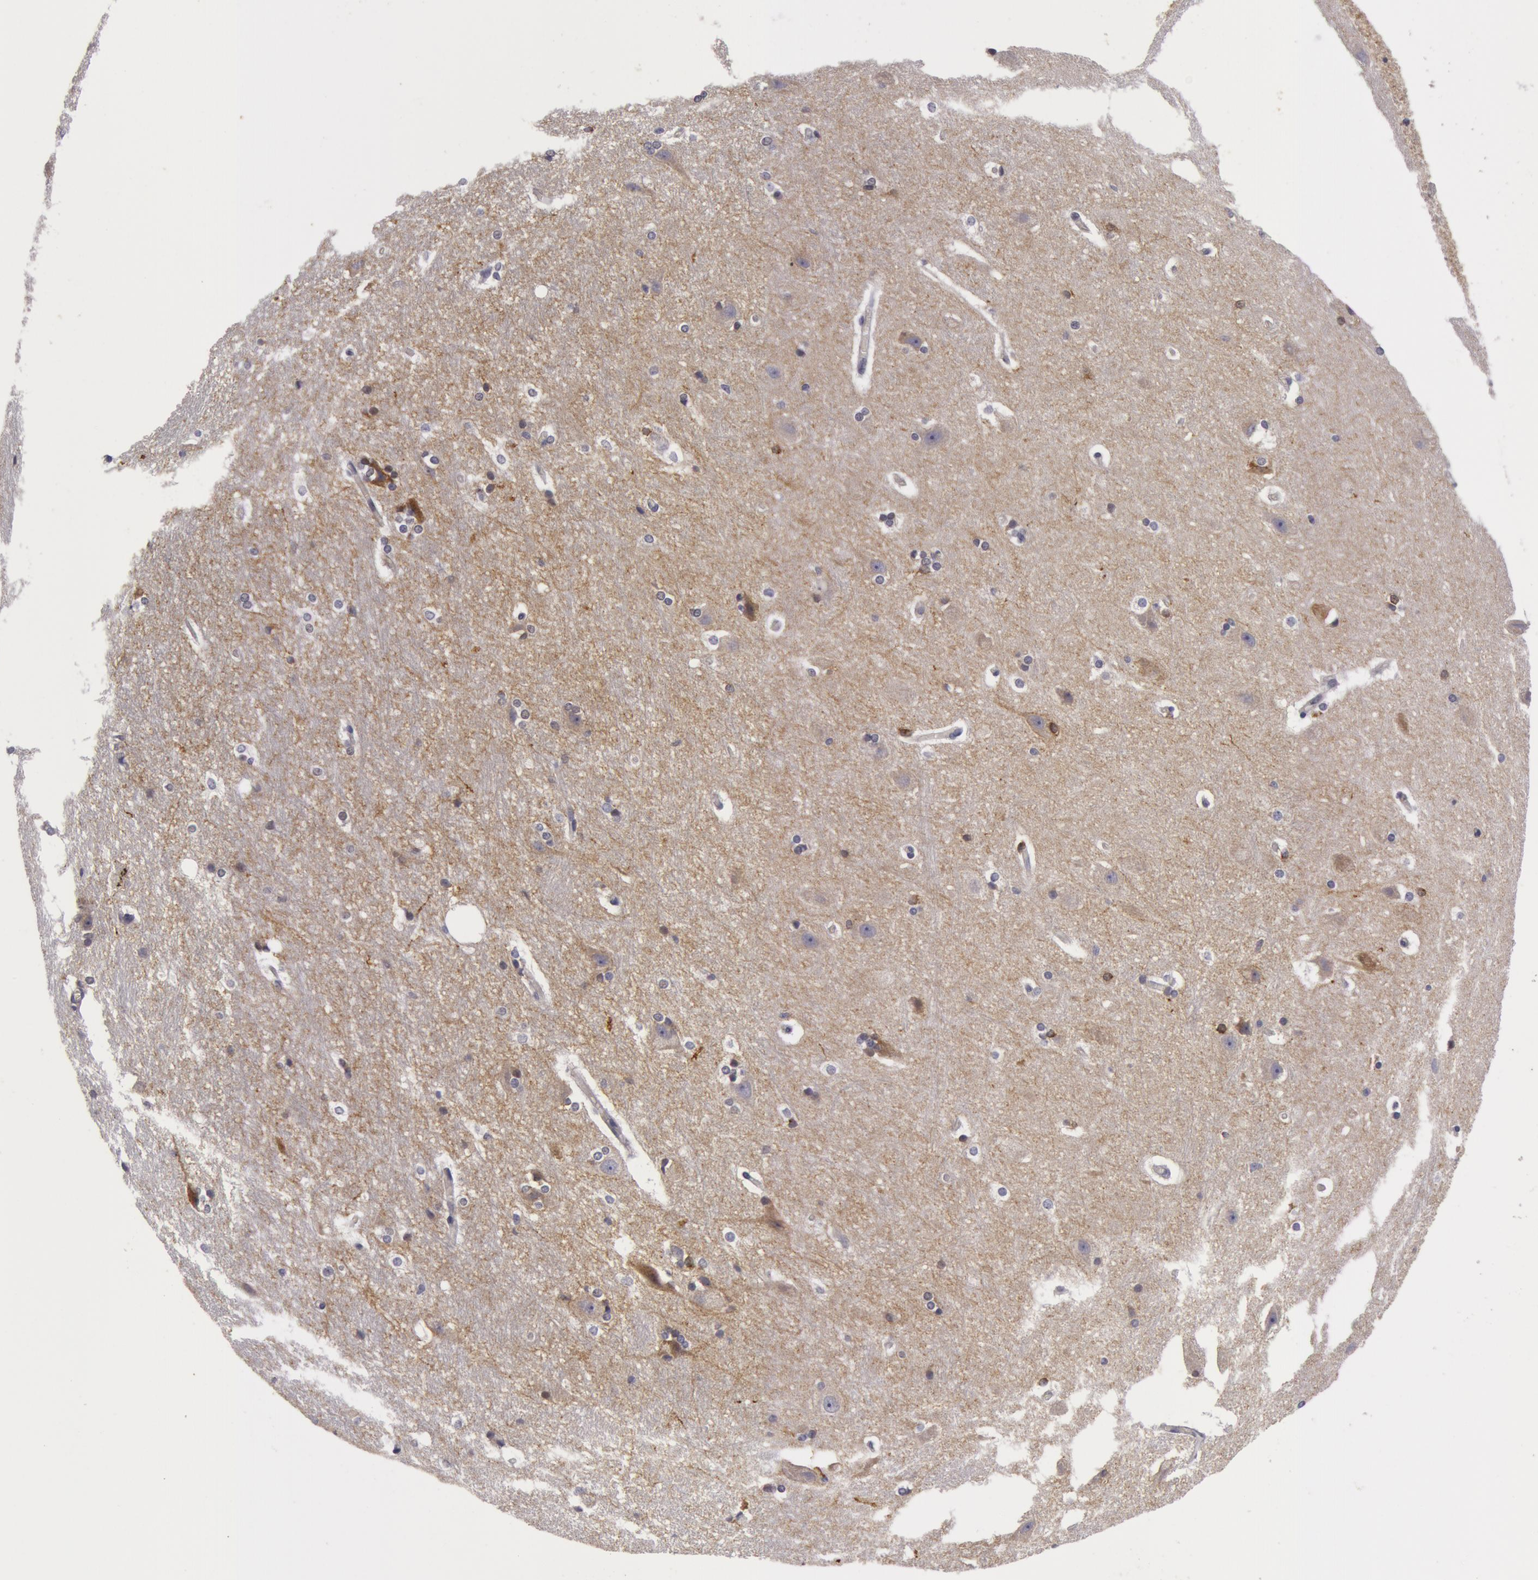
{"staining": {"intensity": "moderate", "quantity": "<25%", "location": "cytoplasmic/membranous"}, "tissue": "hippocampus", "cell_type": "Glial cells", "image_type": "normal", "snomed": [{"axis": "morphology", "description": "Normal tissue, NOS"}, {"axis": "topography", "description": "Hippocampus"}], "caption": "An image of human hippocampus stained for a protein shows moderate cytoplasmic/membranous brown staining in glial cells.", "gene": "NLGN4X", "patient": {"sex": "female", "age": 19}}